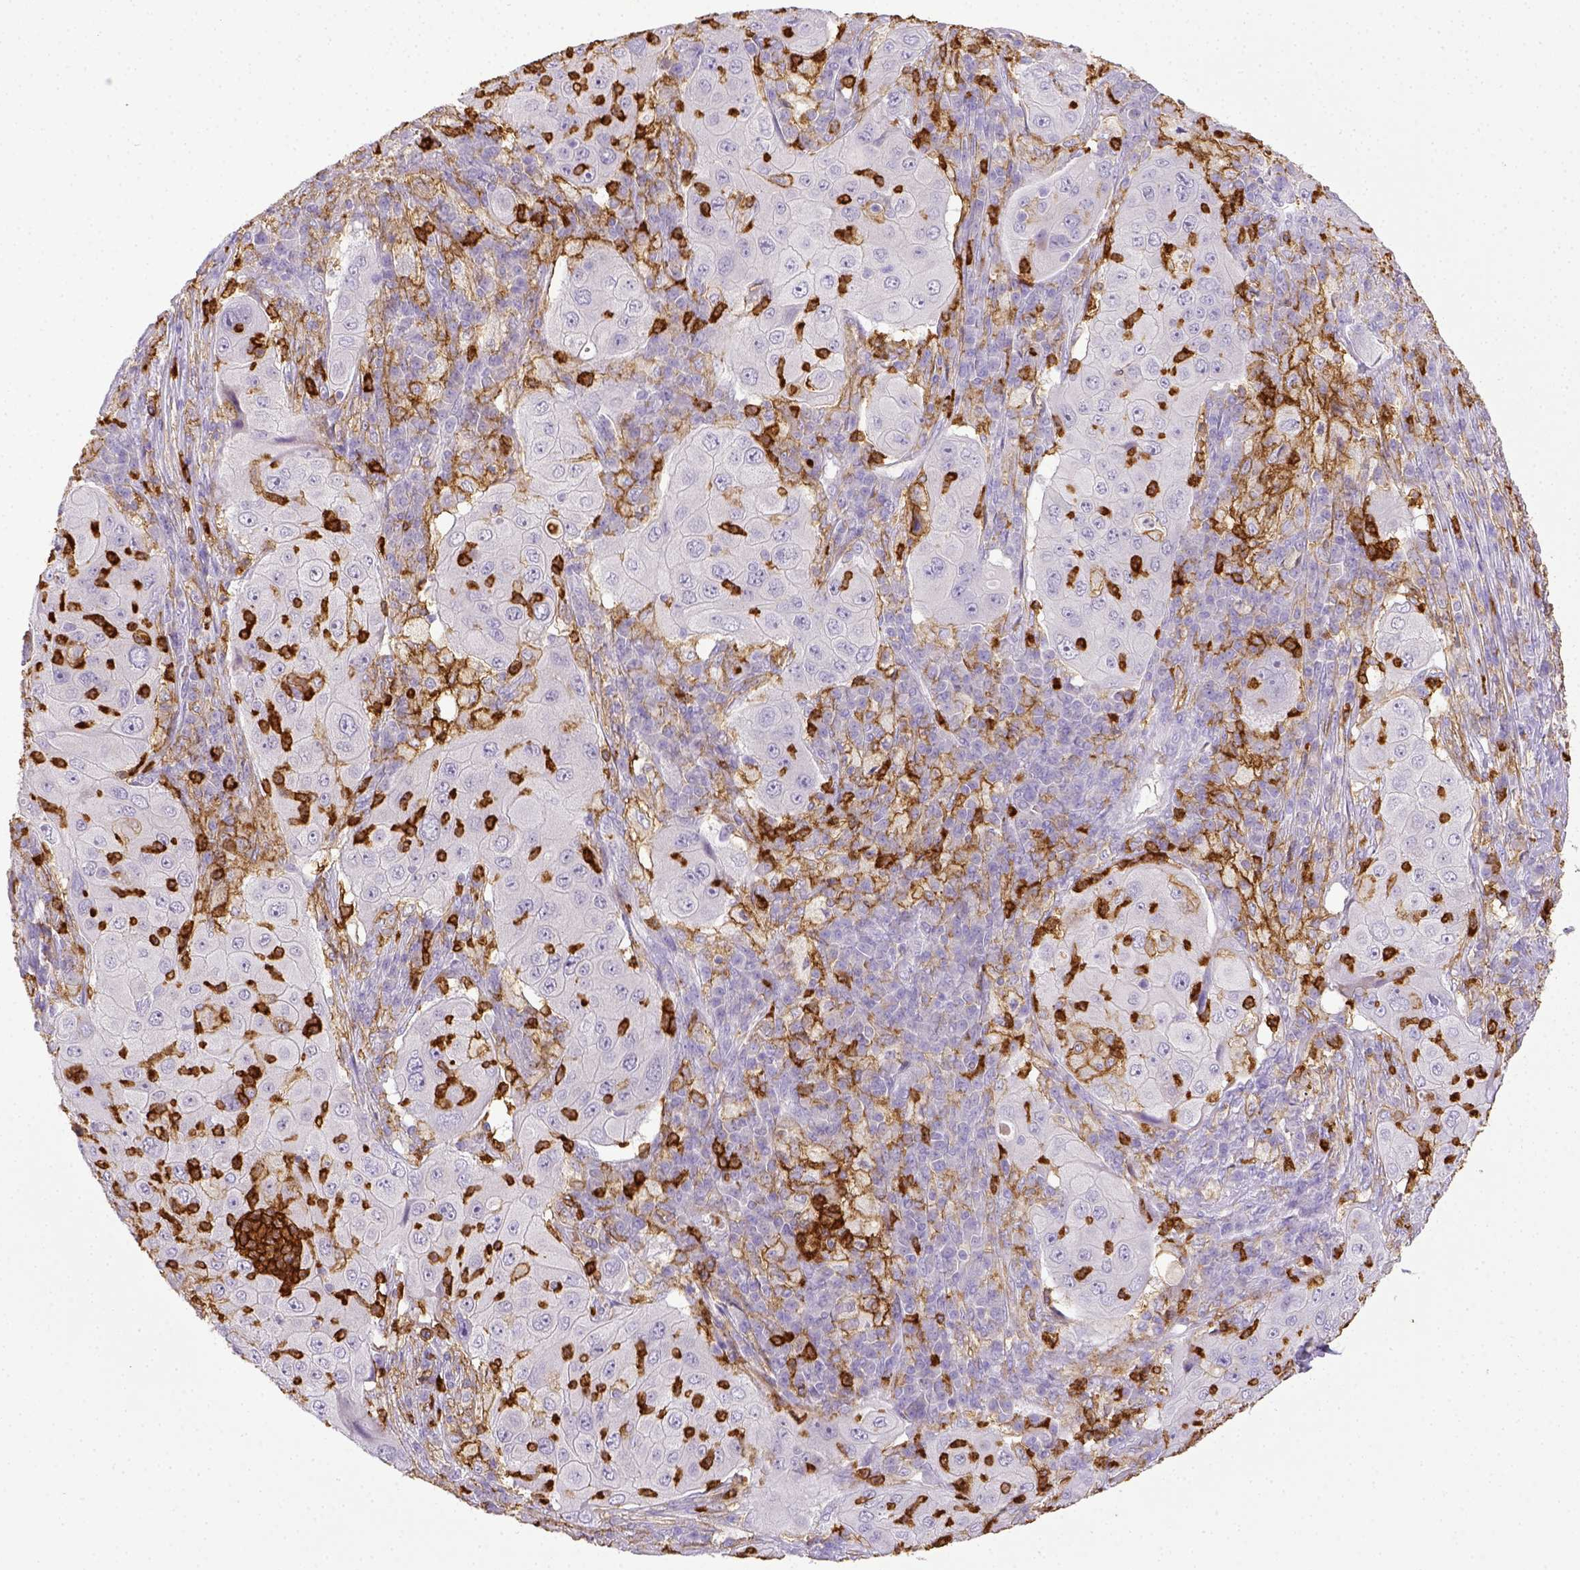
{"staining": {"intensity": "negative", "quantity": "none", "location": "none"}, "tissue": "lung cancer", "cell_type": "Tumor cells", "image_type": "cancer", "snomed": [{"axis": "morphology", "description": "Squamous cell carcinoma, NOS"}, {"axis": "topography", "description": "Lung"}], "caption": "An image of human lung cancer (squamous cell carcinoma) is negative for staining in tumor cells. (Stains: DAB (3,3'-diaminobenzidine) immunohistochemistry with hematoxylin counter stain, Microscopy: brightfield microscopy at high magnification).", "gene": "ITGAM", "patient": {"sex": "female", "age": 59}}